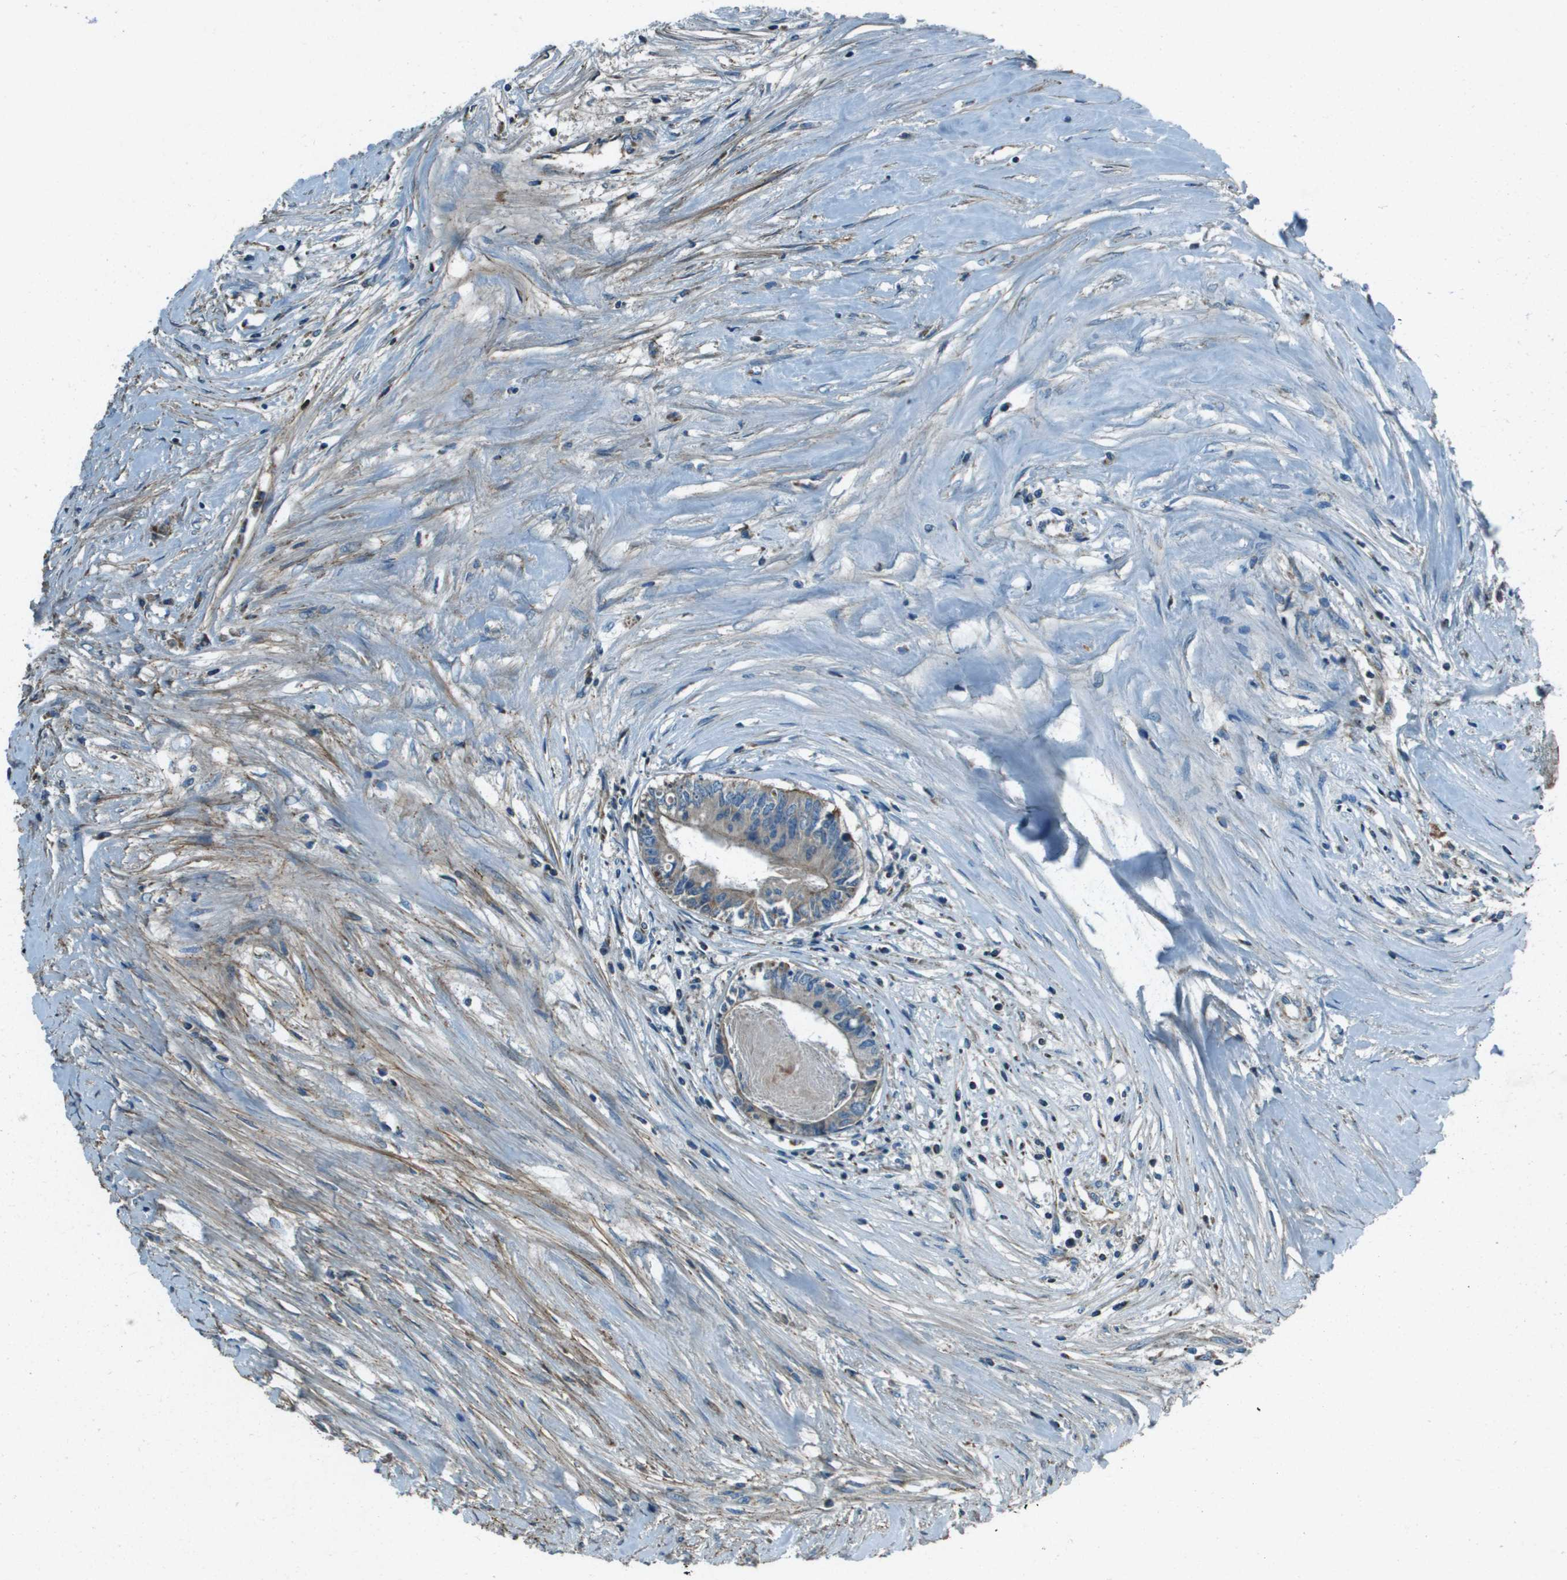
{"staining": {"intensity": "moderate", "quantity": ">75%", "location": "cytoplasmic/membranous"}, "tissue": "colorectal cancer", "cell_type": "Tumor cells", "image_type": "cancer", "snomed": [{"axis": "morphology", "description": "Adenocarcinoma, NOS"}, {"axis": "topography", "description": "Rectum"}], "caption": "The image reveals staining of colorectal adenocarcinoma, revealing moderate cytoplasmic/membranous protein positivity (brown color) within tumor cells. Ihc stains the protein of interest in brown and the nuclei are stained blue.", "gene": "MIGA1", "patient": {"sex": "male", "age": 63}}